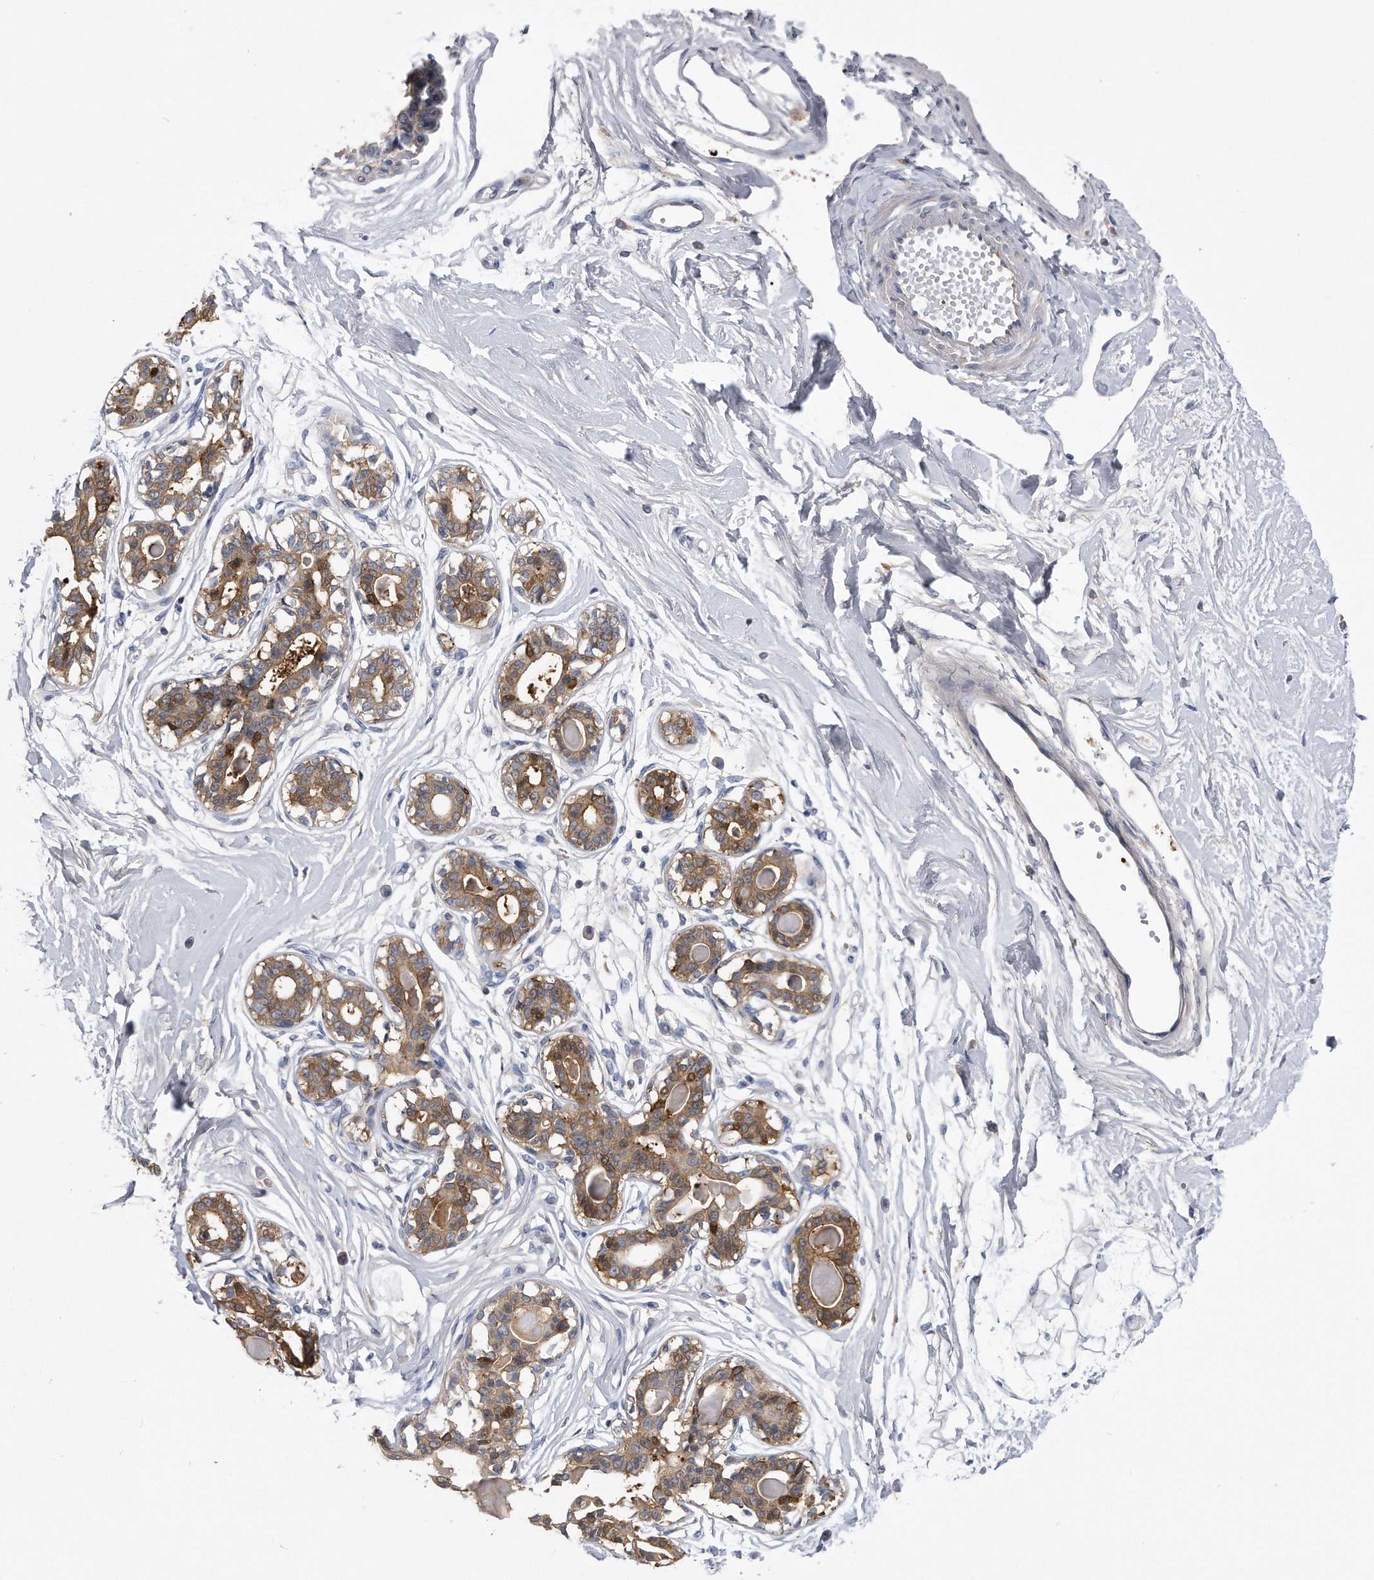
{"staining": {"intensity": "negative", "quantity": "none", "location": "none"}, "tissue": "breast", "cell_type": "Adipocytes", "image_type": "normal", "snomed": [{"axis": "morphology", "description": "Normal tissue, NOS"}, {"axis": "topography", "description": "Breast"}], "caption": "Immunohistochemistry (IHC) micrograph of benign breast: breast stained with DAB reveals no significant protein positivity in adipocytes. The staining was performed using DAB to visualize the protein expression in brown, while the nuclei were stained in blue with hematoxylin (Magnification: 20x).", "gene": "PYGB", "patient": {"sex": "female", "age": 45}}